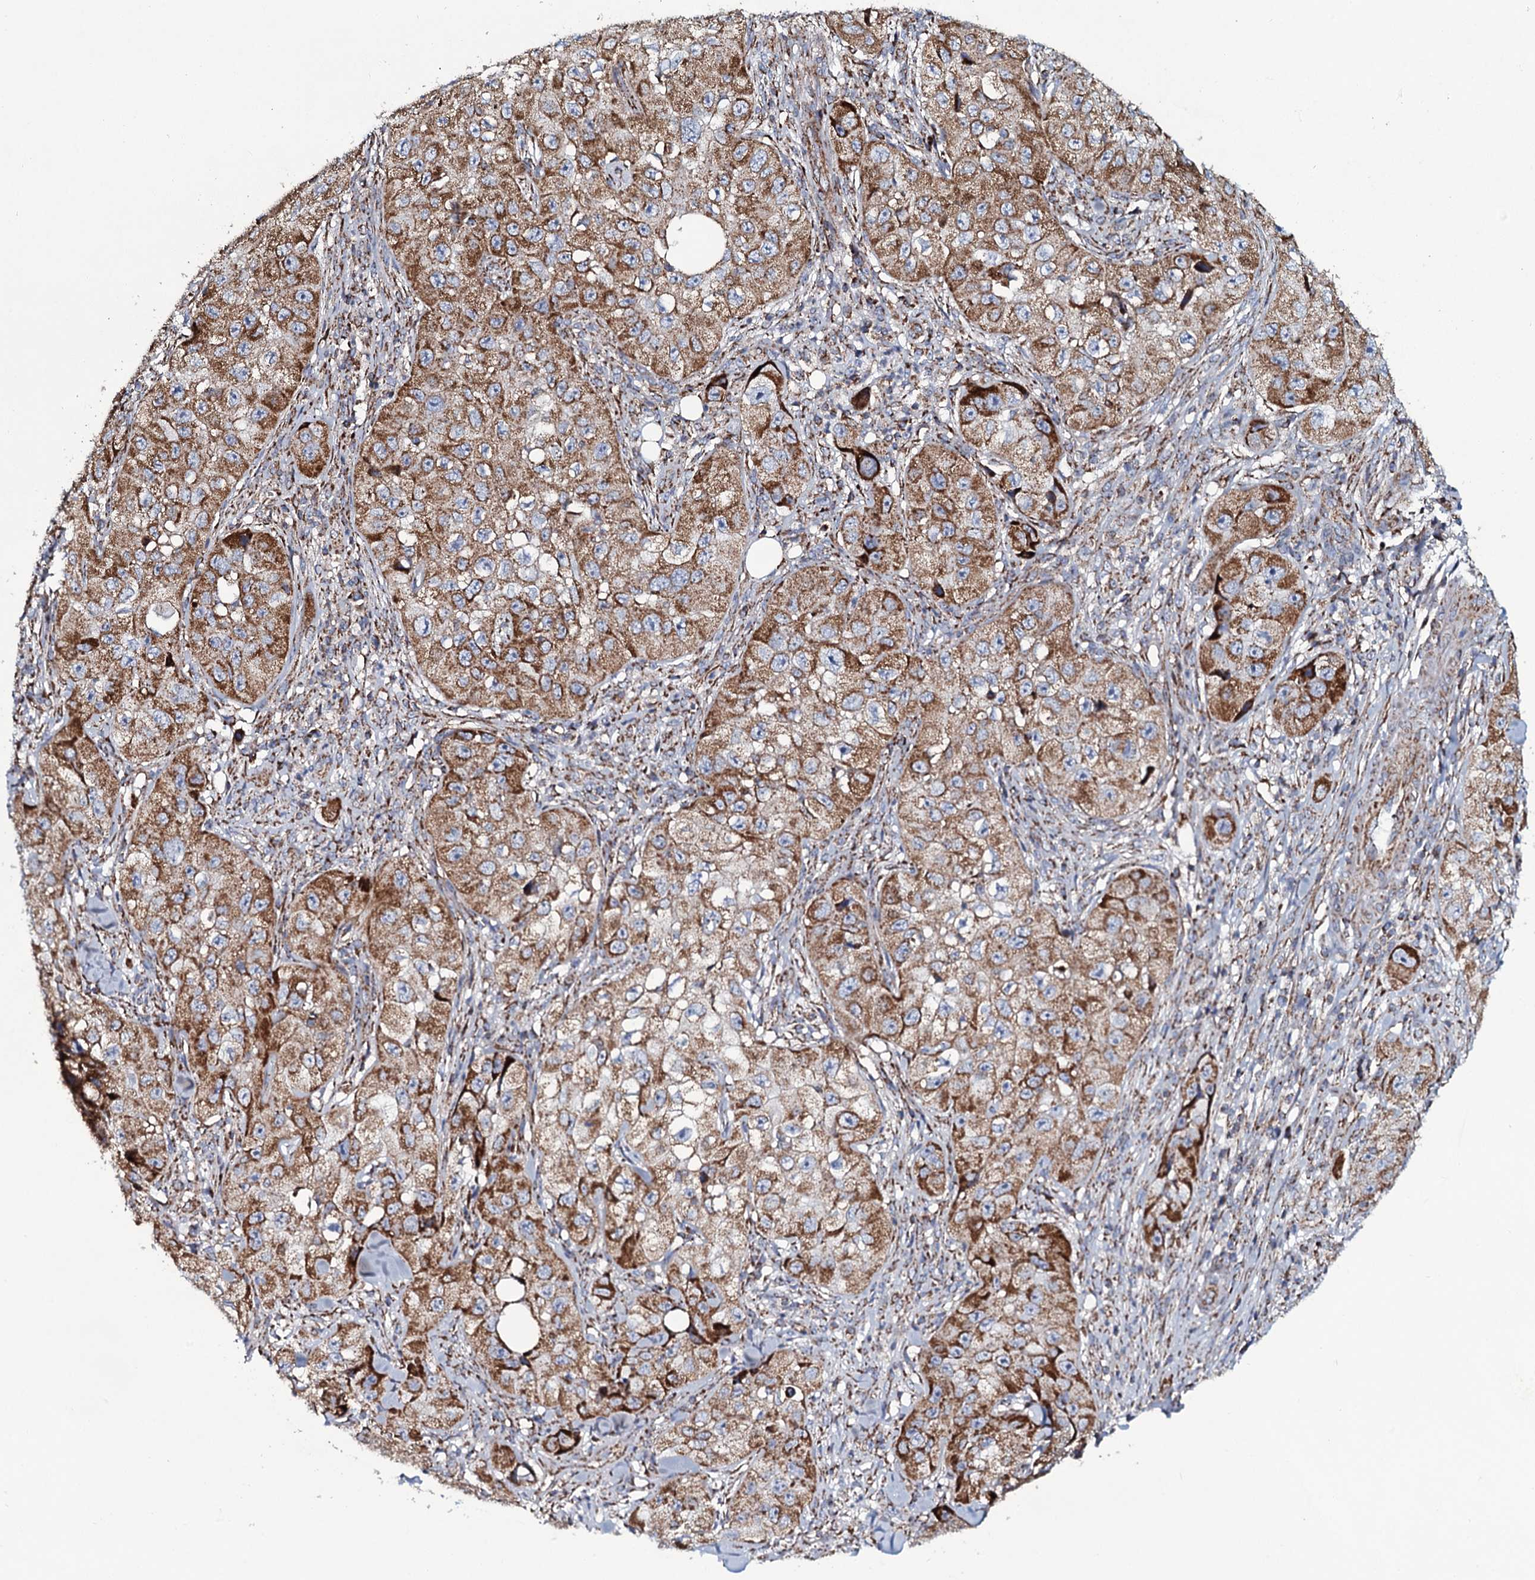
{"staining": {"intensity": "moderate", "quantity": ">75%", "location": "cytoplasmic/membranous"}, "tissue": "skin cancer", "cell_type": "Tumor cells", "image_type": "cancer", "snomed": [{"axis": "morphology", "description": "Squamous cell carcinoma, NOS"}, {"axis": "topography", "description": "Skin"}, {"axis": "topography", "description": "Subcutis"}], "caption": "Approximately >75% of tumor cells in skin squamous cell carcinoma reveal moderate cytoplasmic/membranous protein positivity as visualized by brown immunohistochemical staining.", "gene": "EVC2", "patient": {"sex": "male", "age": 73}}